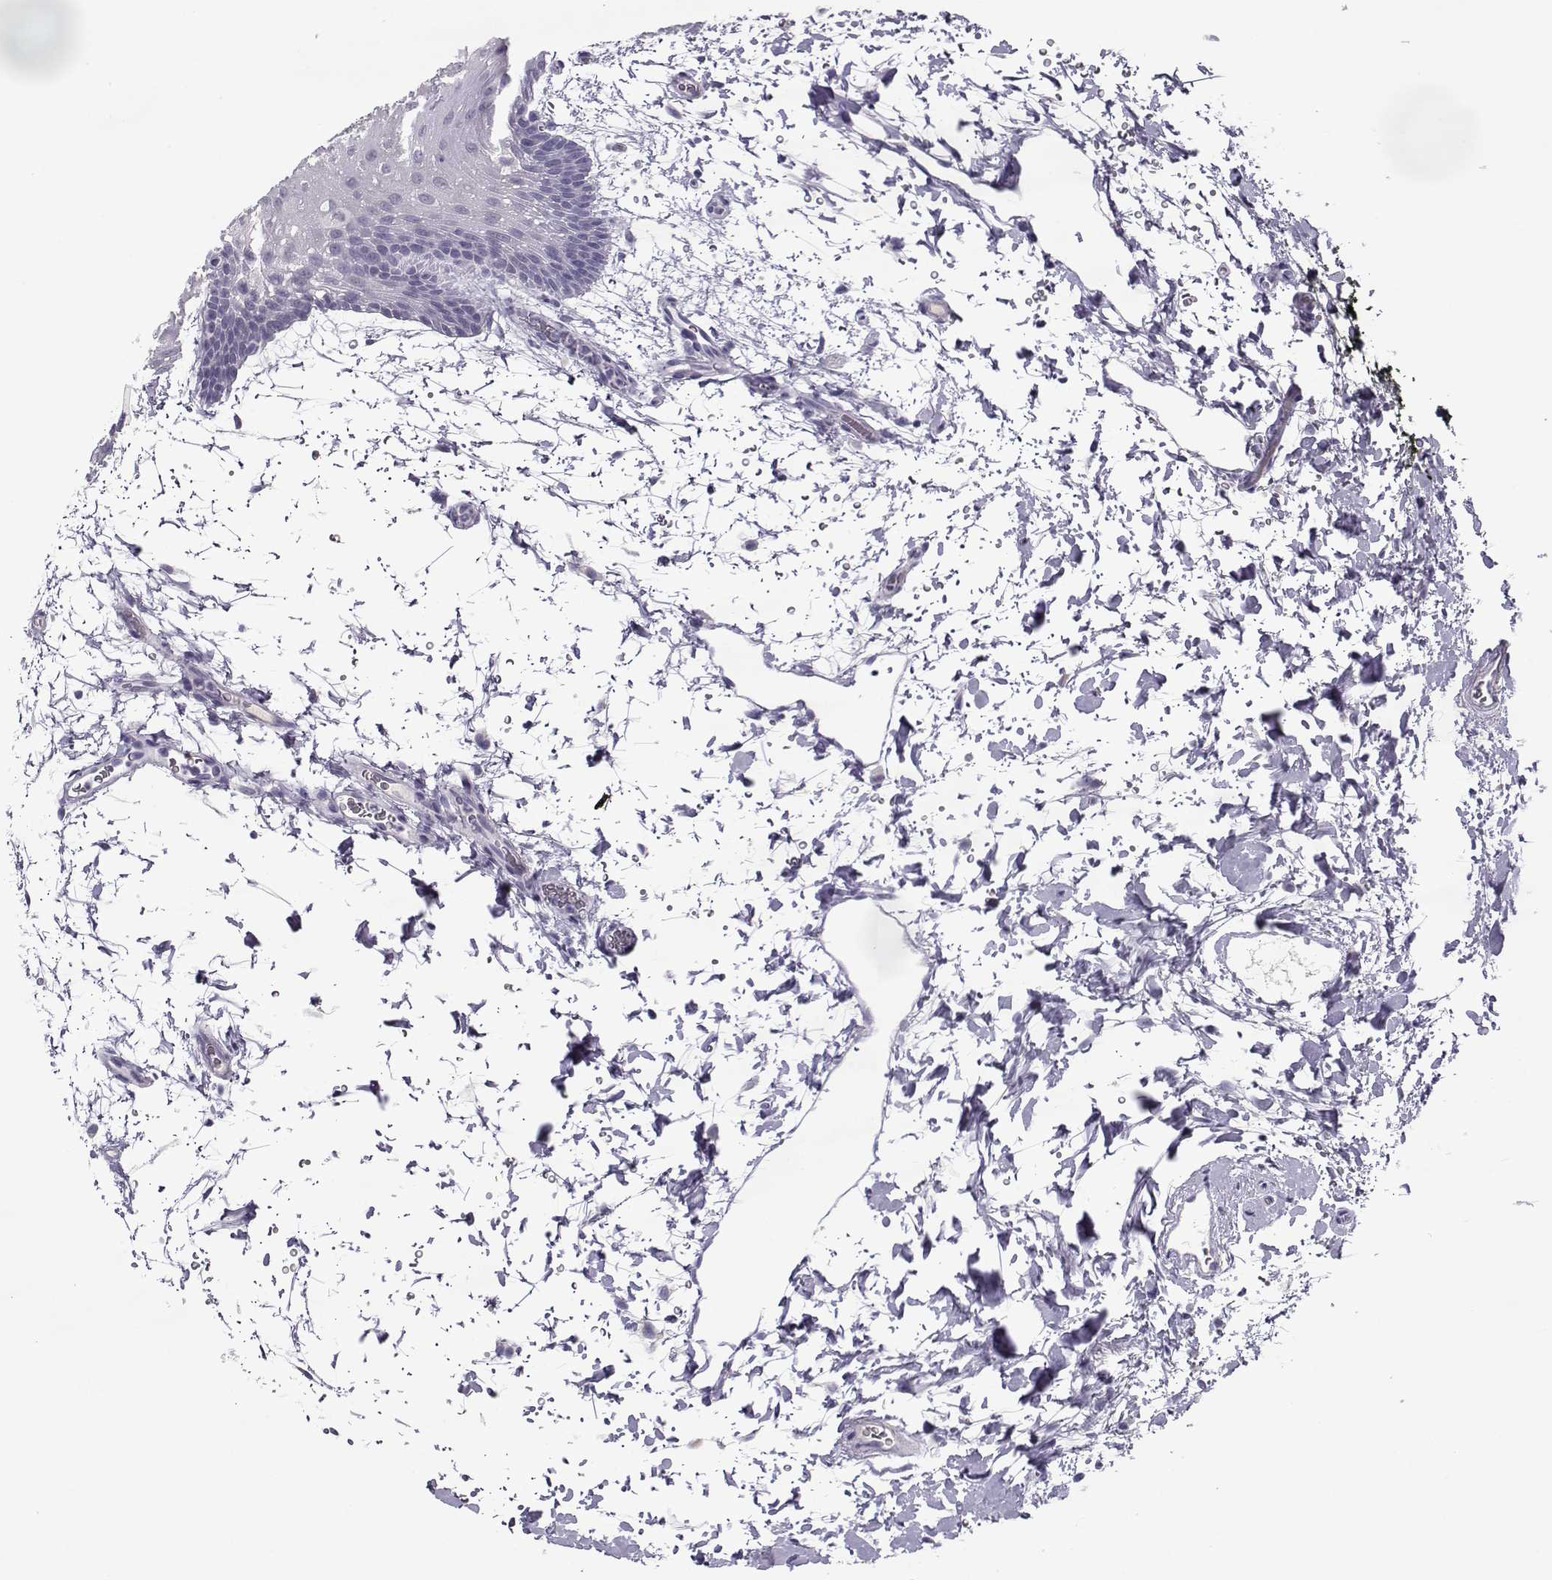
{"staining": {"intensity": "negative", "quantity": "none", "location": "none"}, "tissue": "oral mucosa", "cell_type": "Squamous epithelial cells", "image_type": "normal", "snomed": [{"axis": "morphology", "description": "Normal tissue, NOS"}, {"axis": "topography", "description": "Oral tissue"}, {"axis": "topography", "description": "Head-Neck"}], "caption": "Micrograph shows no protein positivity in squamous epithelial cells of benign oral mucosa.", "gene": "ARMC2", "patient": {"sex": "male", "age": 65}}